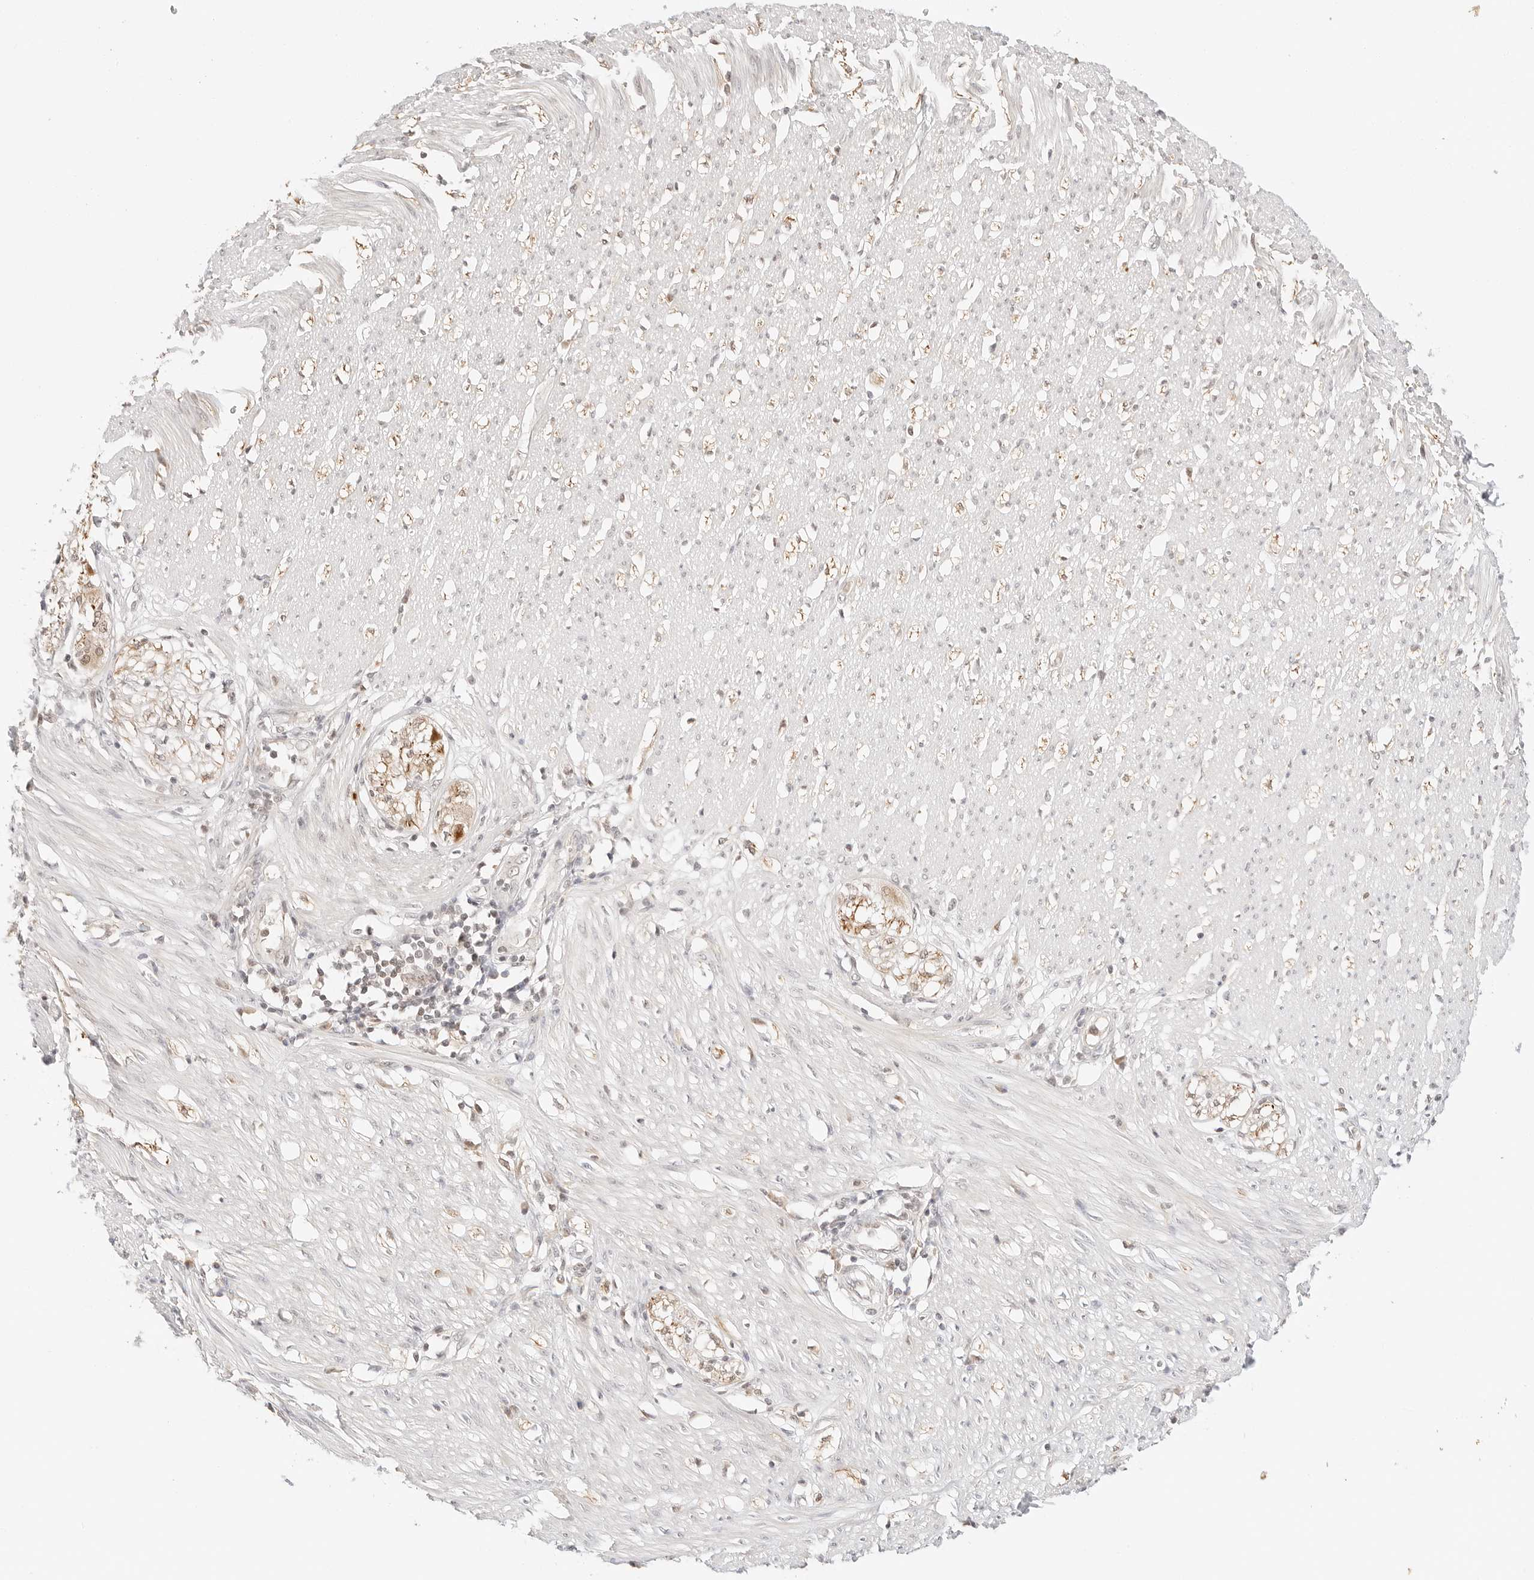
{"staining": {"intensity": "weak", "quantity": "<25%", "location": "cytoplasmic/membranous,nuclear"}, "tissue": "smooth muscle", "cell_type": "Smooth muscle cells", "image_type": "normal", "snomed": [{"axis": "morphology", "description": "Normal tissue, NOS"}, {"axis": "morphology", "description": "Adenocarcinoma, NOS"}, {"axis": "topography", "description": "Colon"}, {"axis": "topography", "description": "Peripheral nerve tissue"}], "caption": "Unremarkable smooth muscle was stained to show a protein in brown. There is no significant expression in smooth muscle cells. Brightfield microscopy of IHC stained with DAB (brown) and hematoxylin (blue), captured at high magnification.", "gene": "RPS6KL1", "patient": {"sex": "male", "age": 14}}